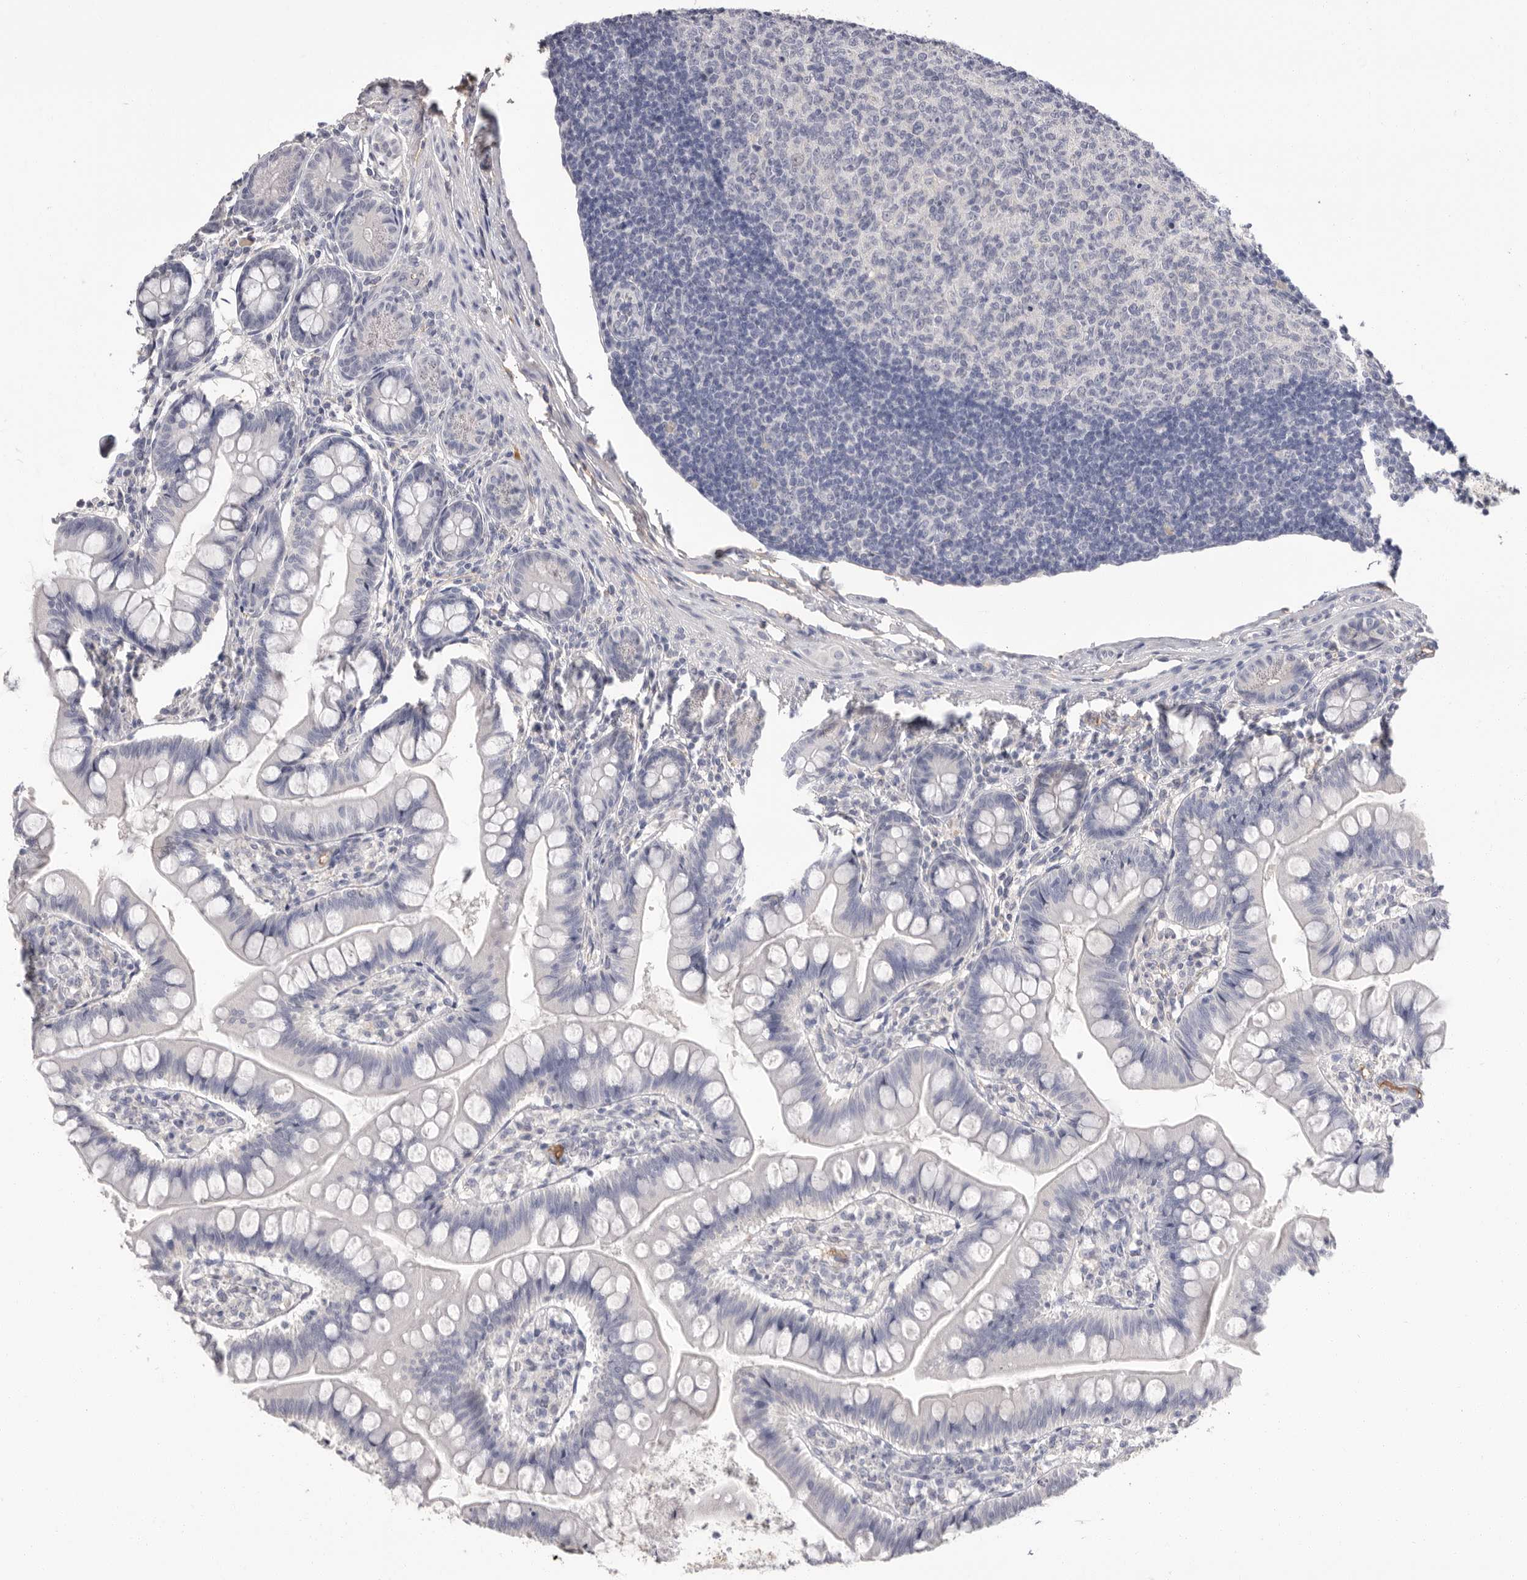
{"staining": {"intensity": "negative", "quantity": "none", "location": "none"}, "tissue": "small intestine", "cell_type": "Glandular cells", "image_type": "normal", "snomed": [{"axis": "morphology", "description": "Normal tissue, NOS"}, {"axis": "topography", "description": "Small intestine"}], "caption": "This is a micrograph of immunohistochemistry staining of unremarkable small intestine, which shows no staining in glandular cells. (Stains: DAB (3,3'-diaminobenzidine) IHC with hematoxylin counter stain, Microscopy: brightfield microscopy at high magnification).", "gene": "APOA2", "patient": {"sex": "male", "age": 7}}